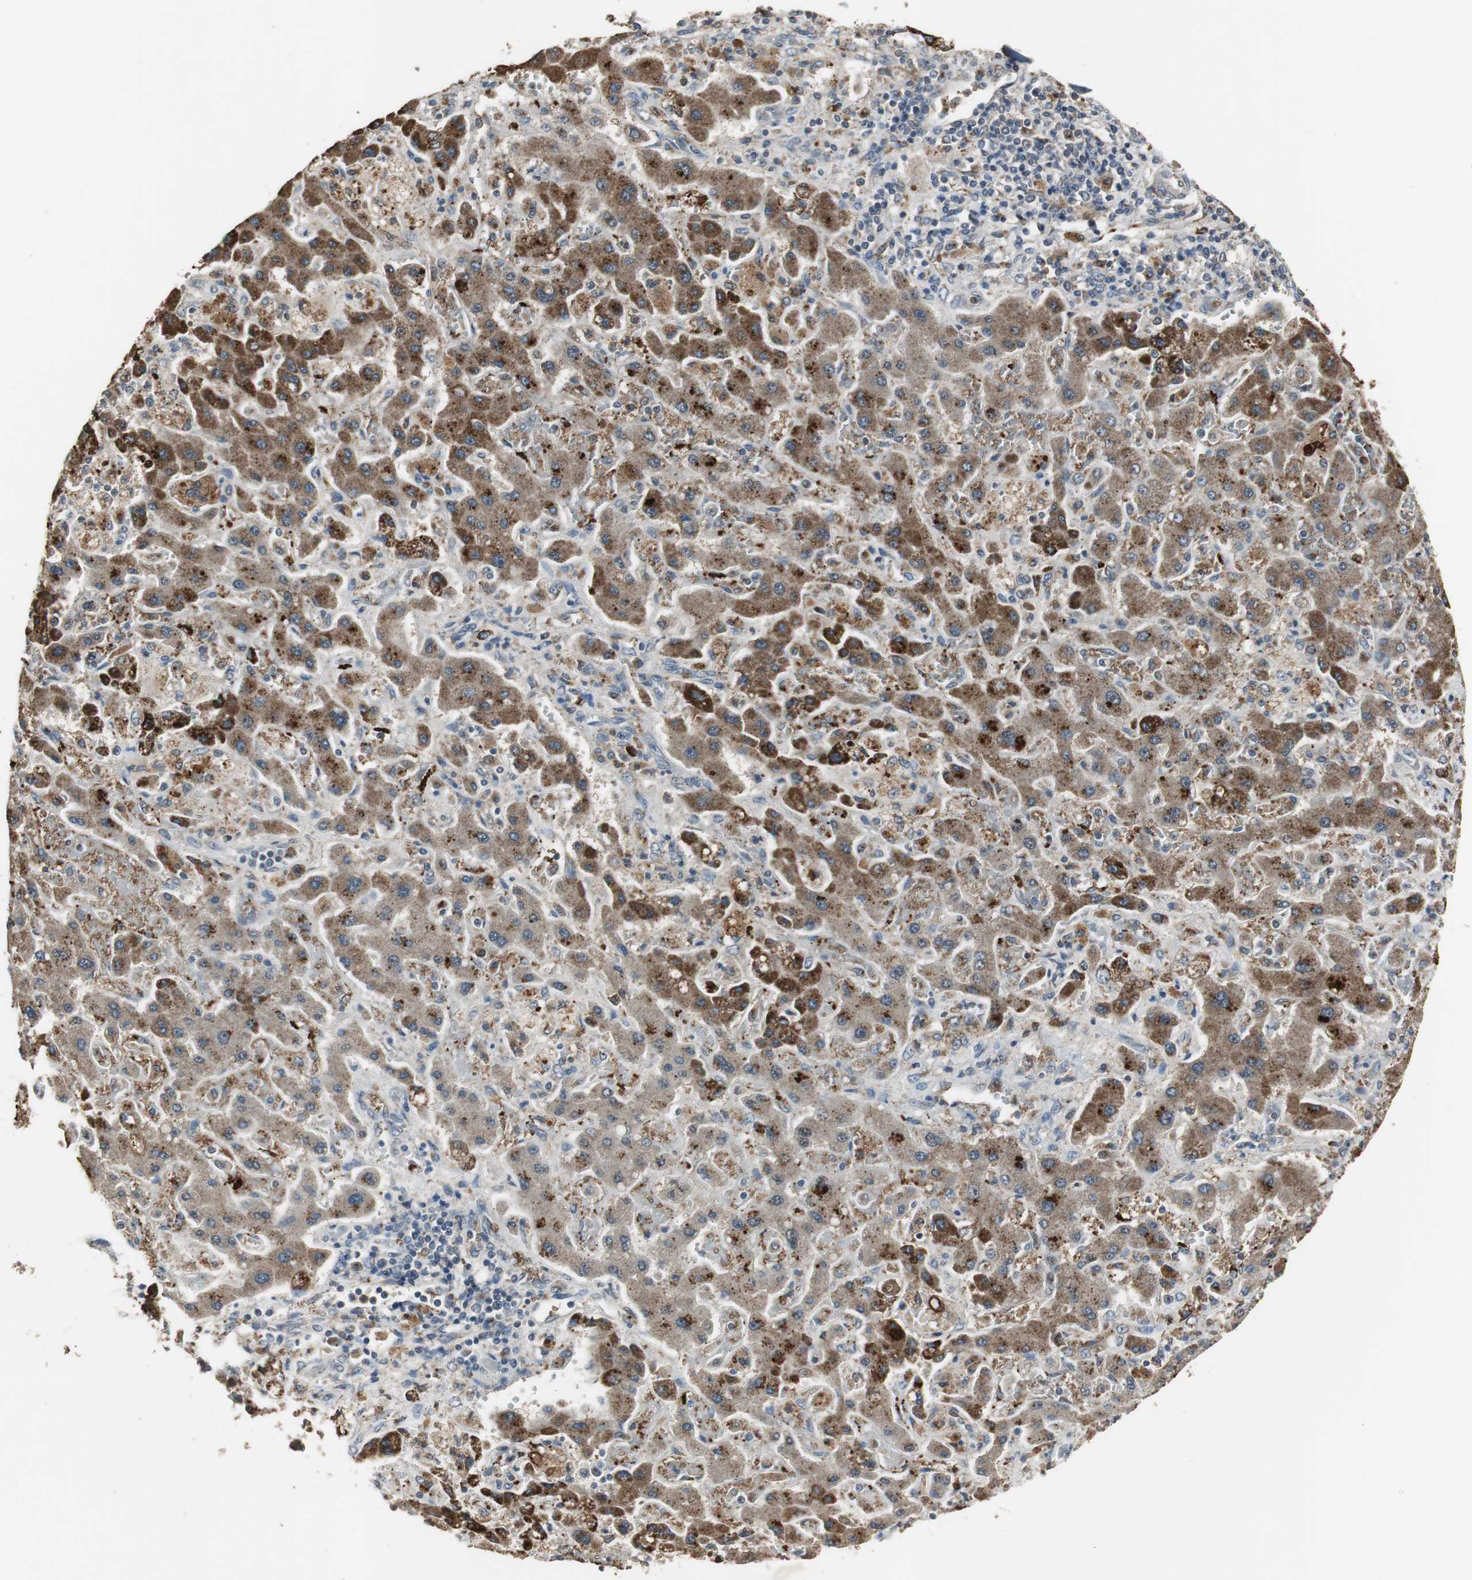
{"staining": {"intensity": "strong", "quantity": ">75%", "location": "cytoplasmic/membranous"}, "tissue": "liver cancer", "cell_type": "Tumor cells", "image_type": "cancer", "snomed": [{"axis": "morphology", "description": "Cholangiocarcinoma"}, {"axis": "topography", "description": "Liver"}], "caption": "DAB (3,3'-diaminobenzidine) immunohistochemical staining of liver cholangiocarcinoma shows strong cytoplasmic/membranous protein staining in about >75% of tumor cells.", "gene": "JTB", "patient": {"sex": "male", "age": 50}}